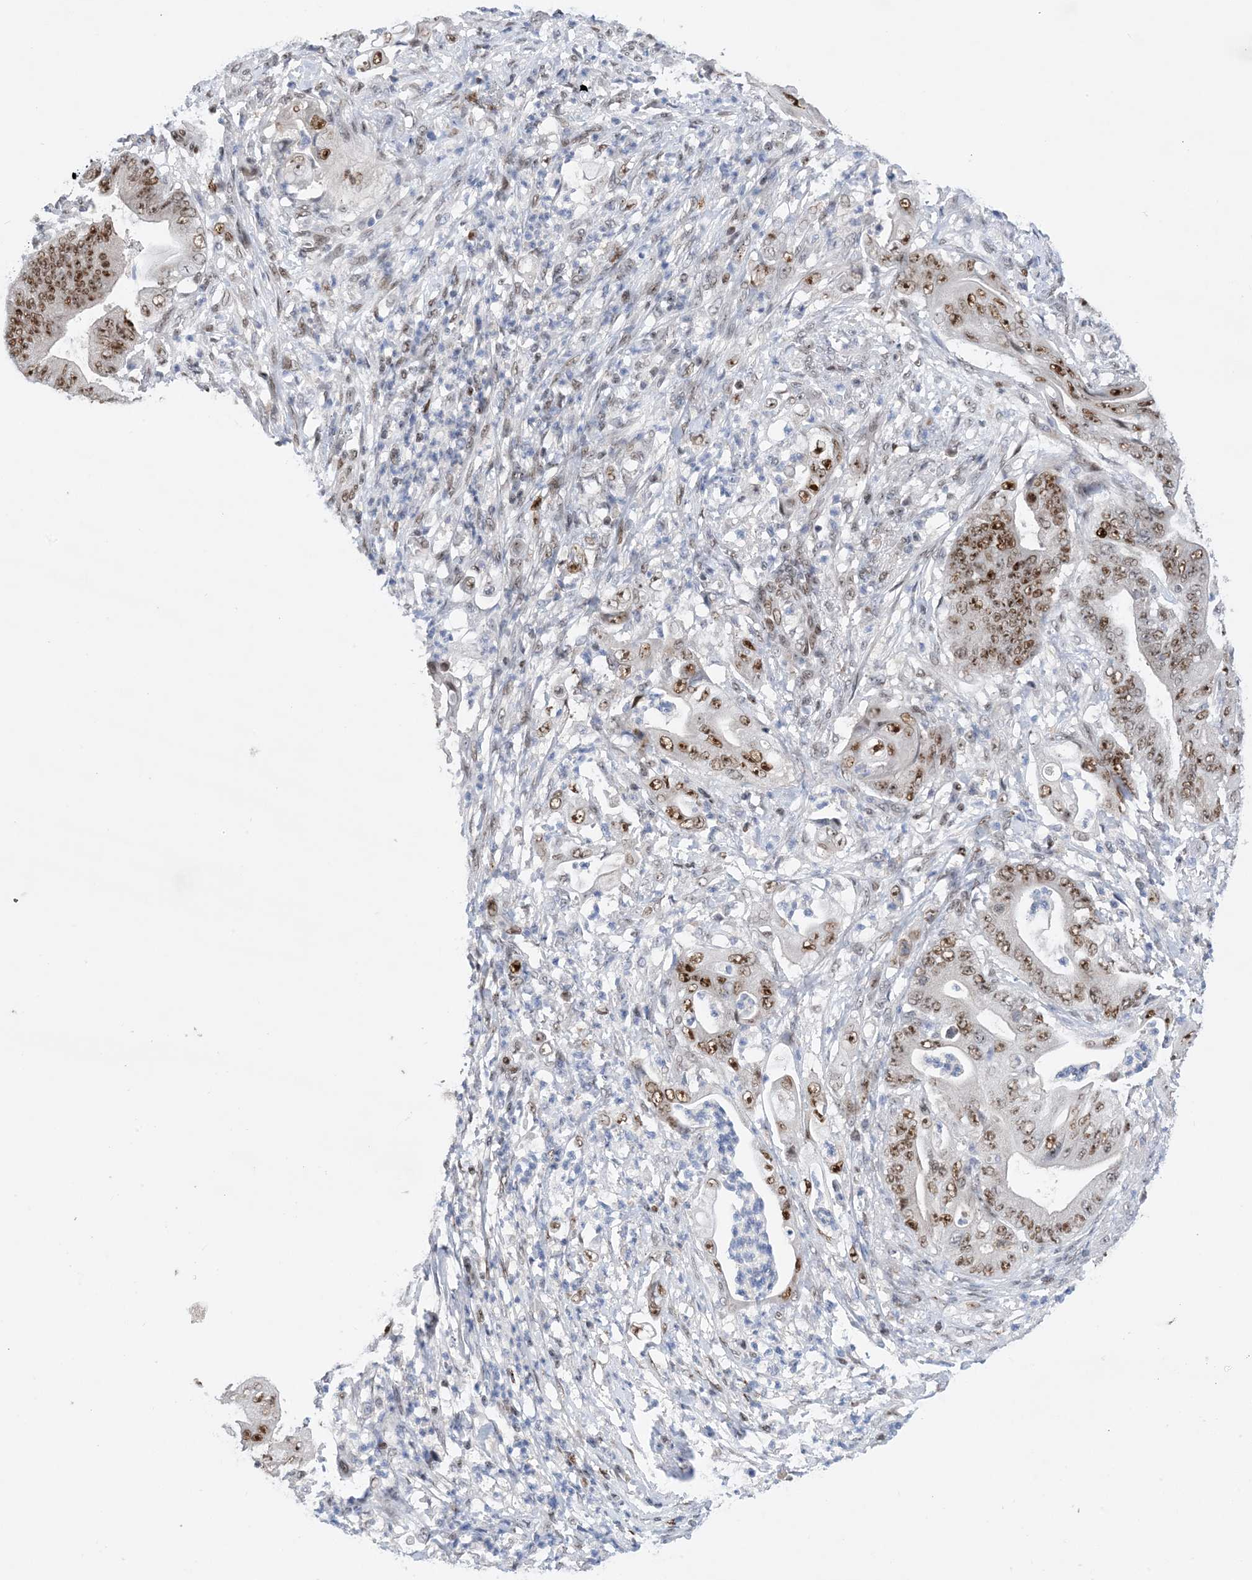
{"staining": {"intensity": "moderate", "quantity": ">75%", "location": "nuclear"}, "tissue": "stomach cancer", "cell_type": "Tumor cells", "image_type": "cancer", "snomed": [{"axis": "morphology", "description": "Adenocarcinoma, NOS"}, {"axis": "topography", "description": "Stomach"}], "caption": "Immunohistochemical staining of stomach cancer (adenocarcinoma) shows medium levels of moderate nuclear protein positivity in approximately >75% of tumor cells.", "gene": "TSPYL1", "patient": {"sex": "female", "age": 73}}